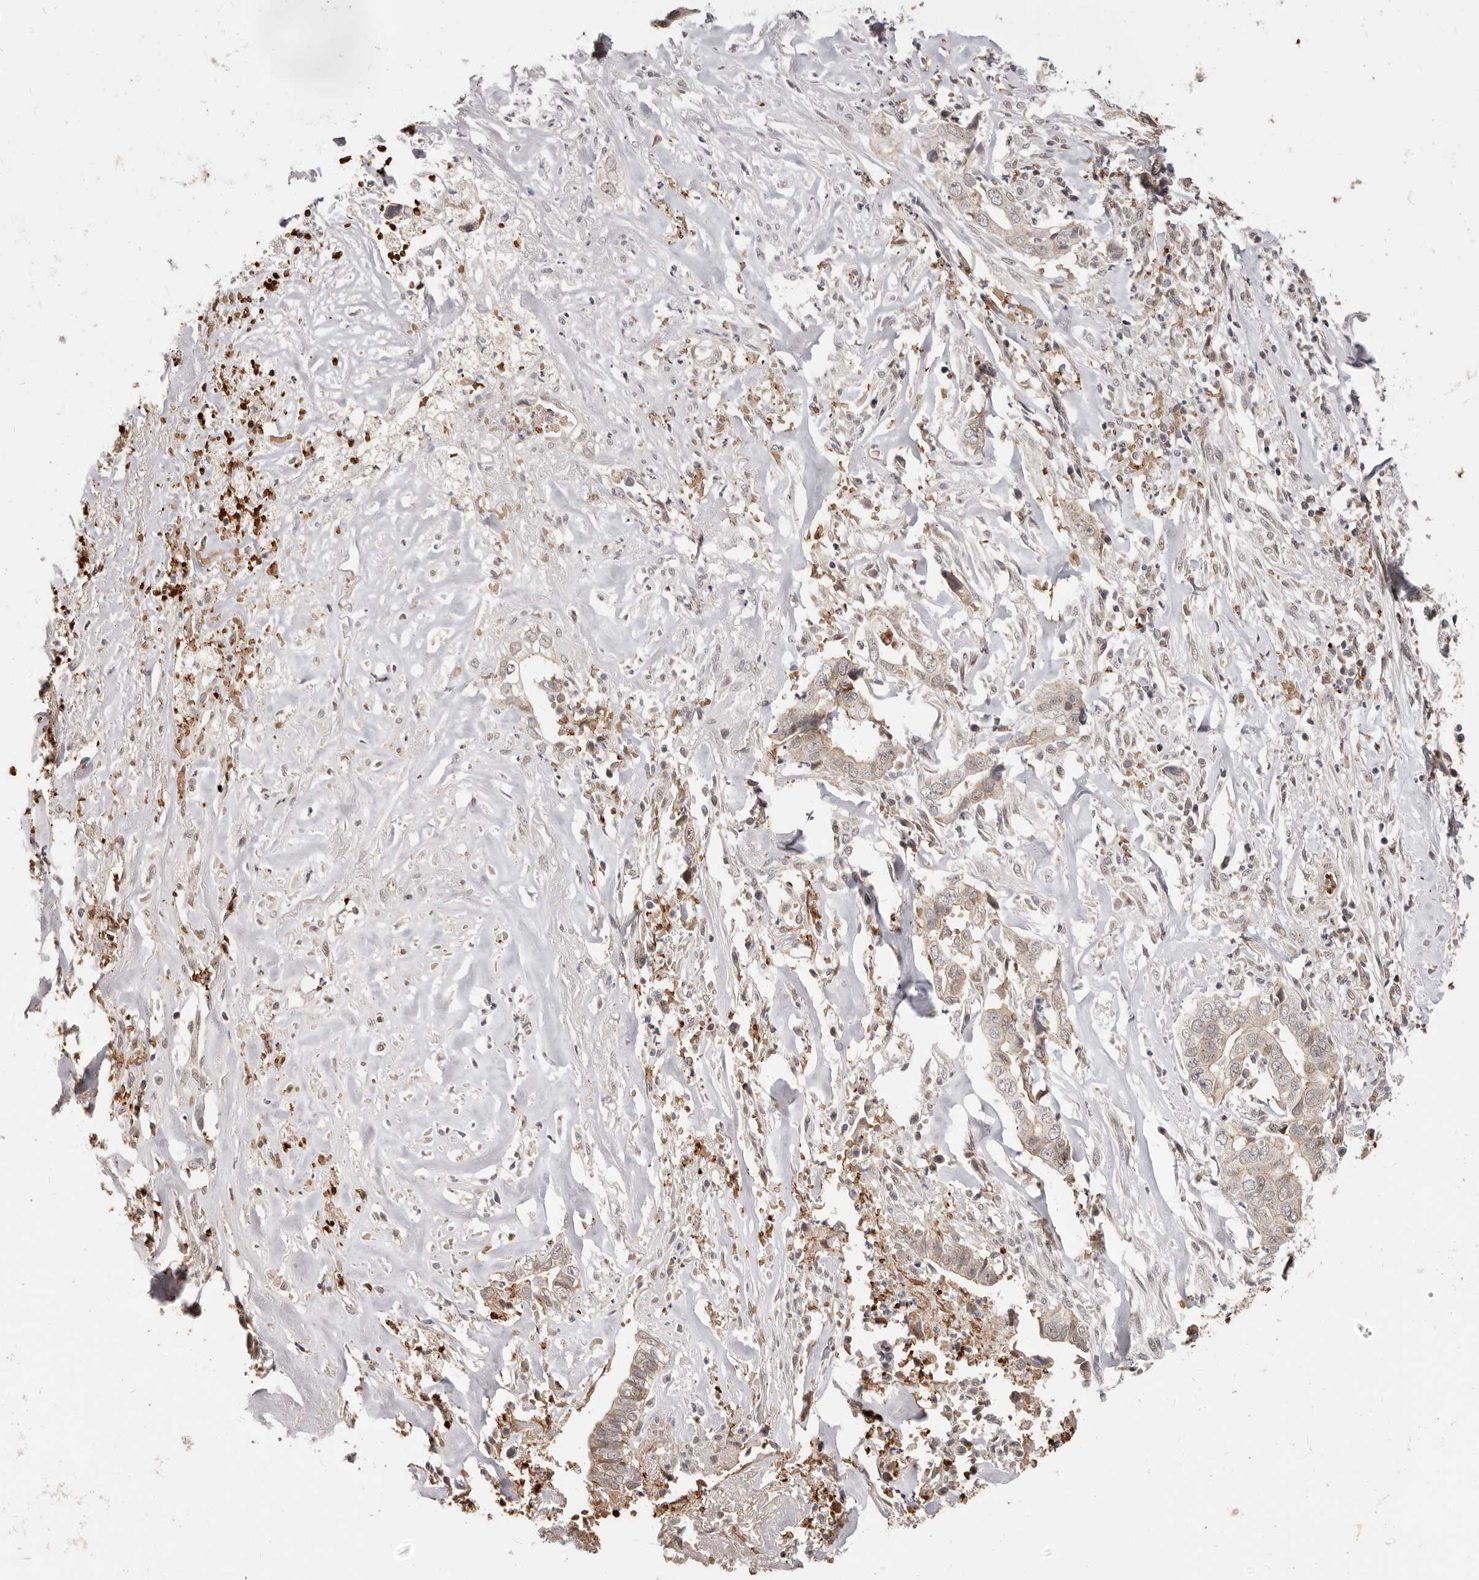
{"staining": {"intensity": "weak", "quantity": "<25%", "location": "cytoplasmic/membranous"}, "tissue": "liver cancer", "cell_type": "Tumor cells", "image_type": "cancer", "snomed": [{"axis": "morphology", "description": "Cholangiocarcinoma"}, {"axis": "topography", "description": "Liver"}], "caption": "A micrograph of liver cancer (cholangiocarcinoma) stained for a protein shows no brown staining in tumor cells.", "gene": "NCOA3", "patient": {"sex": "female", "age": 79}}